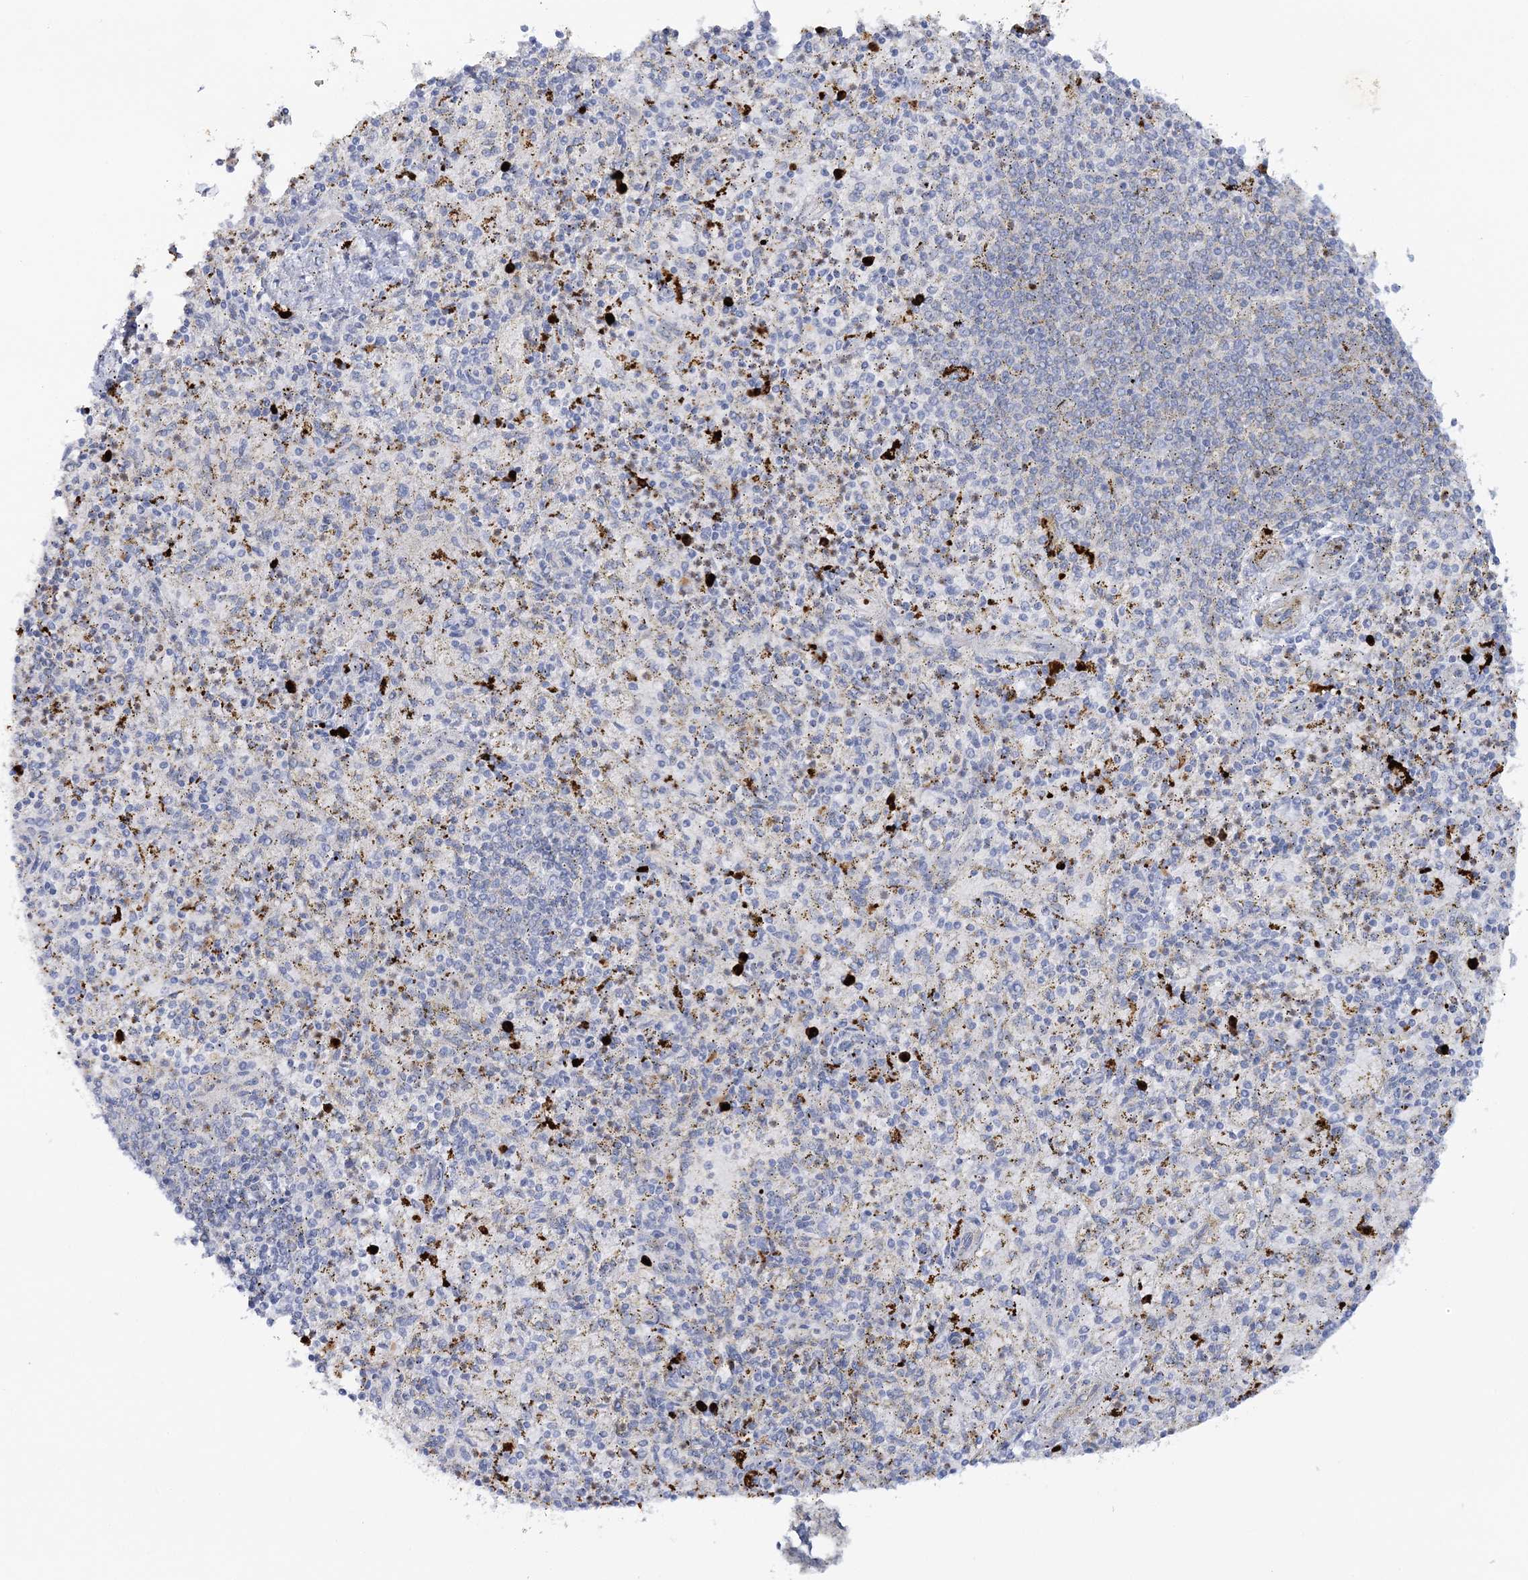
{"staining": {"intensity": "negative", "quantity": "none", "location": "none"}, "tissue": "spleen", "cell_type": "Cells in red pulp", "image_type": "normal", "snomed": [{"axis": "morphology", "description": "Normal tissue, NOS"}, {"axis": "topography", "description": "Spleen"}], "caption": "This is an immunohistochemistry (IHC) image of normal spleen. There is no positivity in cells in red pulp.", "gene": "WDSUB1", "patient": {"sex": "male", "age": 72}}